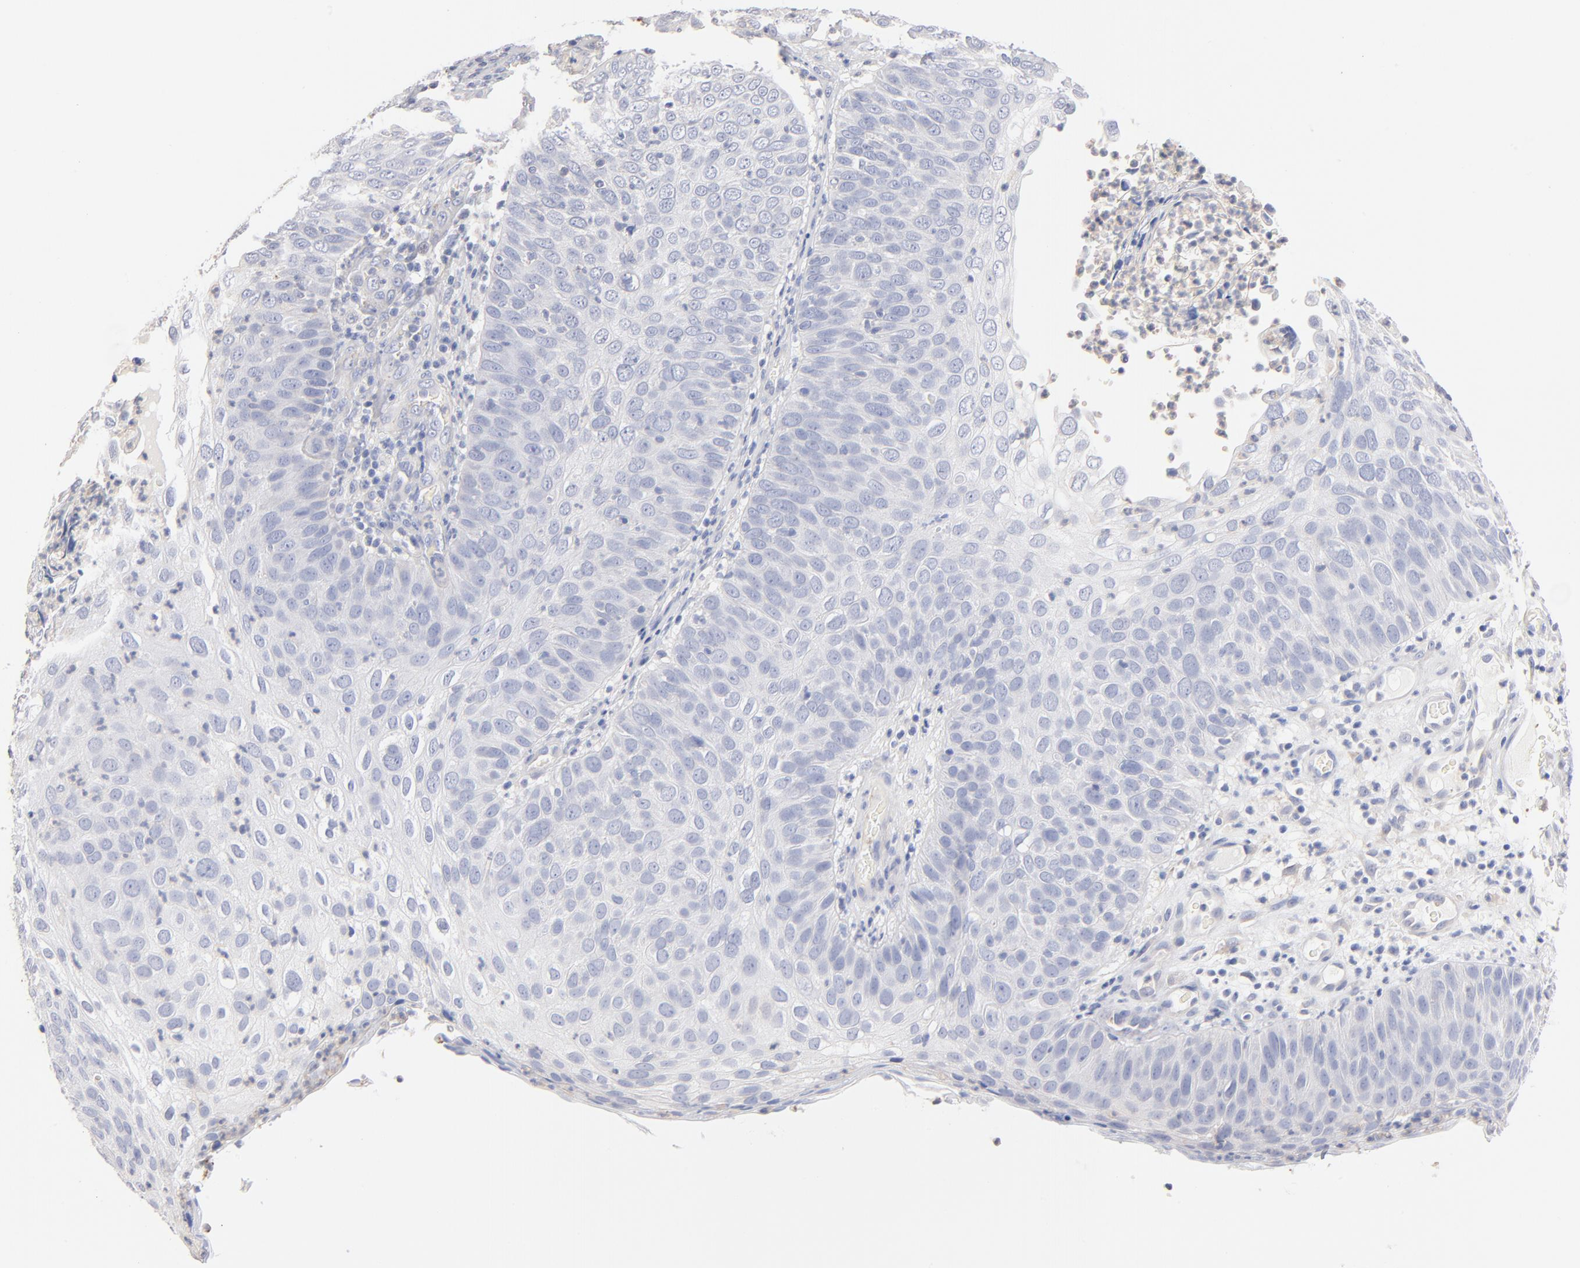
{"staining": {"intensity": "negative", "quantity": "none", "location": "none"}, "tissue": "skin cancer", "cell_type": "Tumor cells", "image_type": "cancer", "snomed": [{"axis": "morphology", "description": "Squamous cell carcinoma, NOS"}, {"axis": "topography", "description": "Skin"}], "caption": "Tumor cells show no significant staining in skin squamous cell carcinoma.", "gene": "ITGA8", "patient": {"sex": "male", "age": 87}}